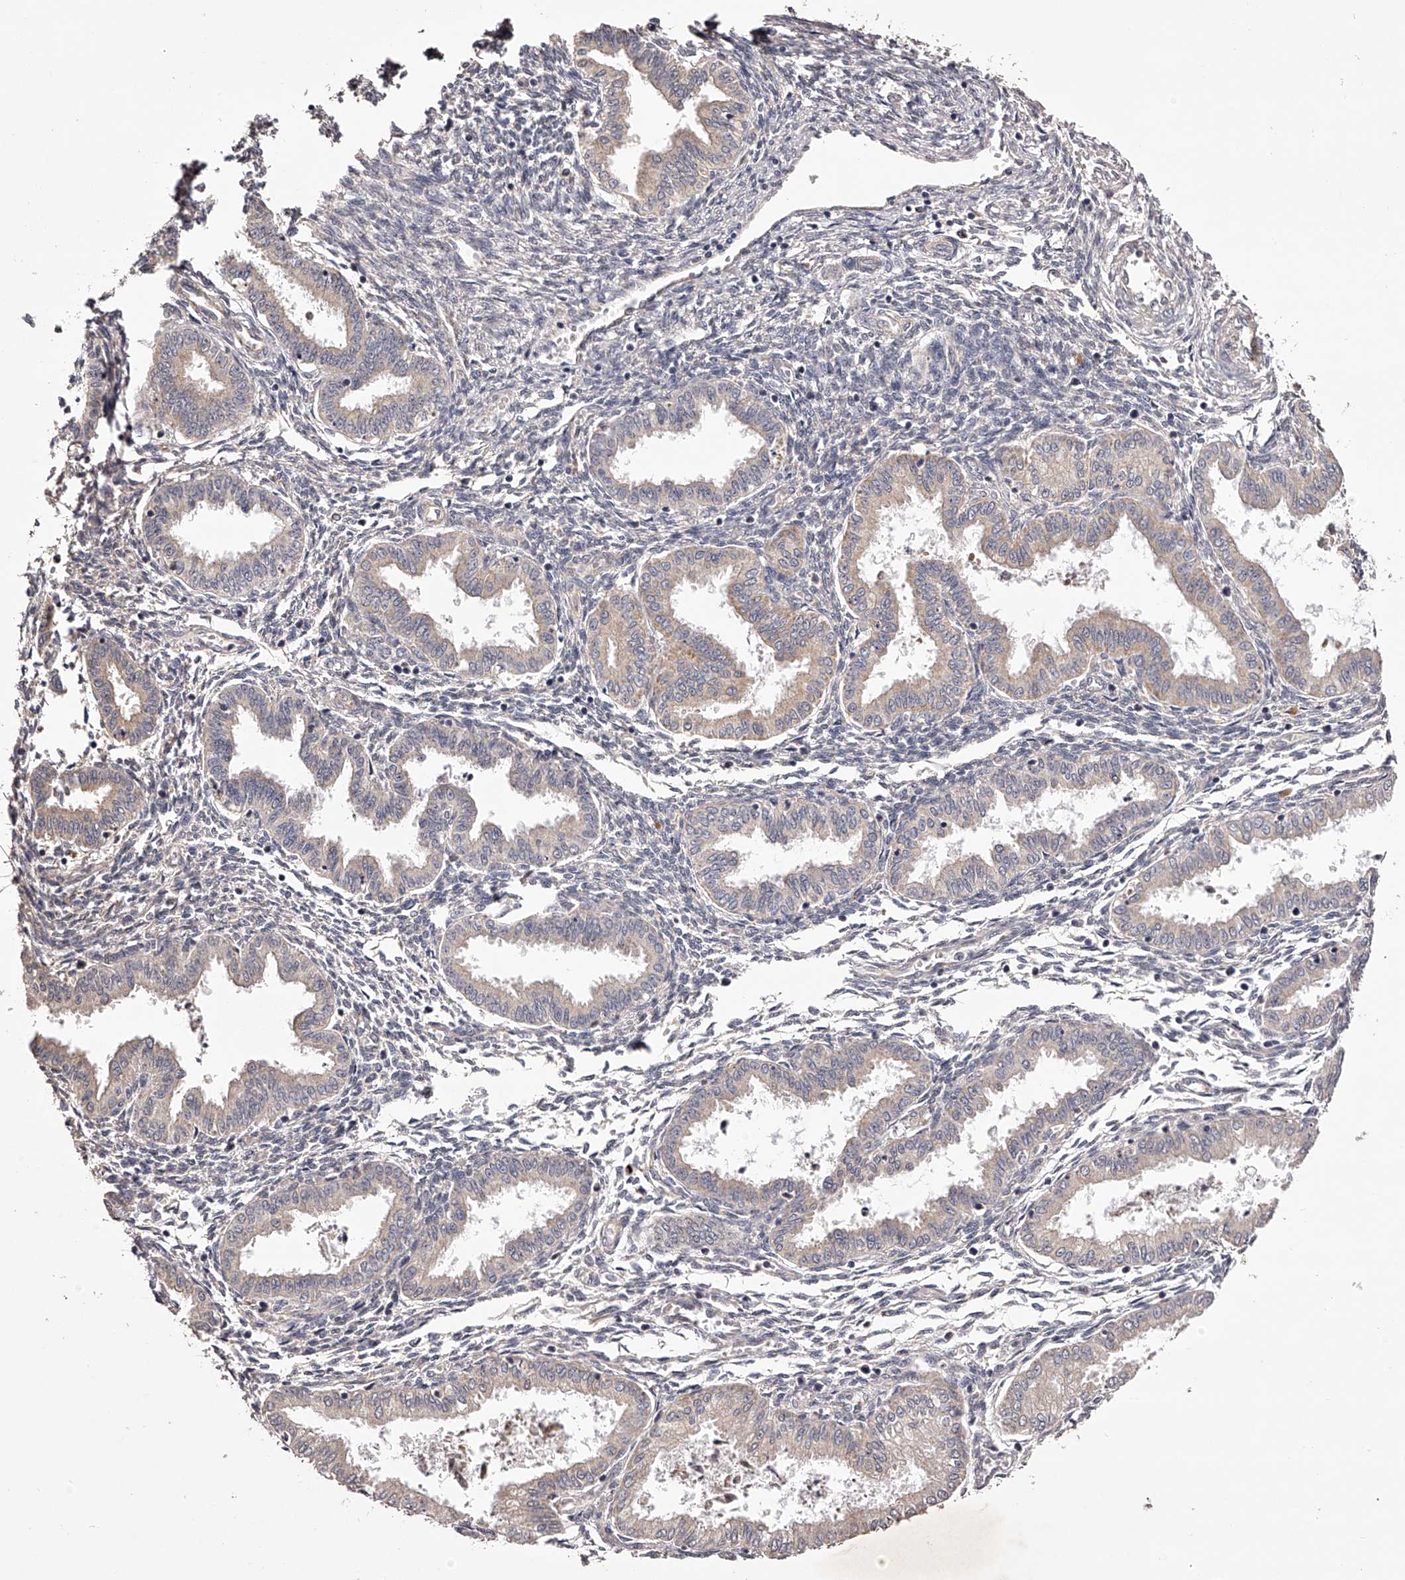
{"staining": {"intensity": "weak", "quantity": "<25%", "location": "cytoplasmic/membranous"}, "tissue": "endometrium", "cell_type": "Cells in endometrial stroma", "image_type": "normal", "snomed": [{"axis": "morphology", "description": "Normal tissue, NOS"}, {"axis": "topography", "description": "Endometrium"}], "caption": "The immunohistochemistry photomicrograph has no significant positivity in cells in endometrial stroma of endometrium. (DAB immunohistochemistry with hematoxylin counter stain).", "gene": "ODF2L", "patient": {"sex": "female", "age": 33}}